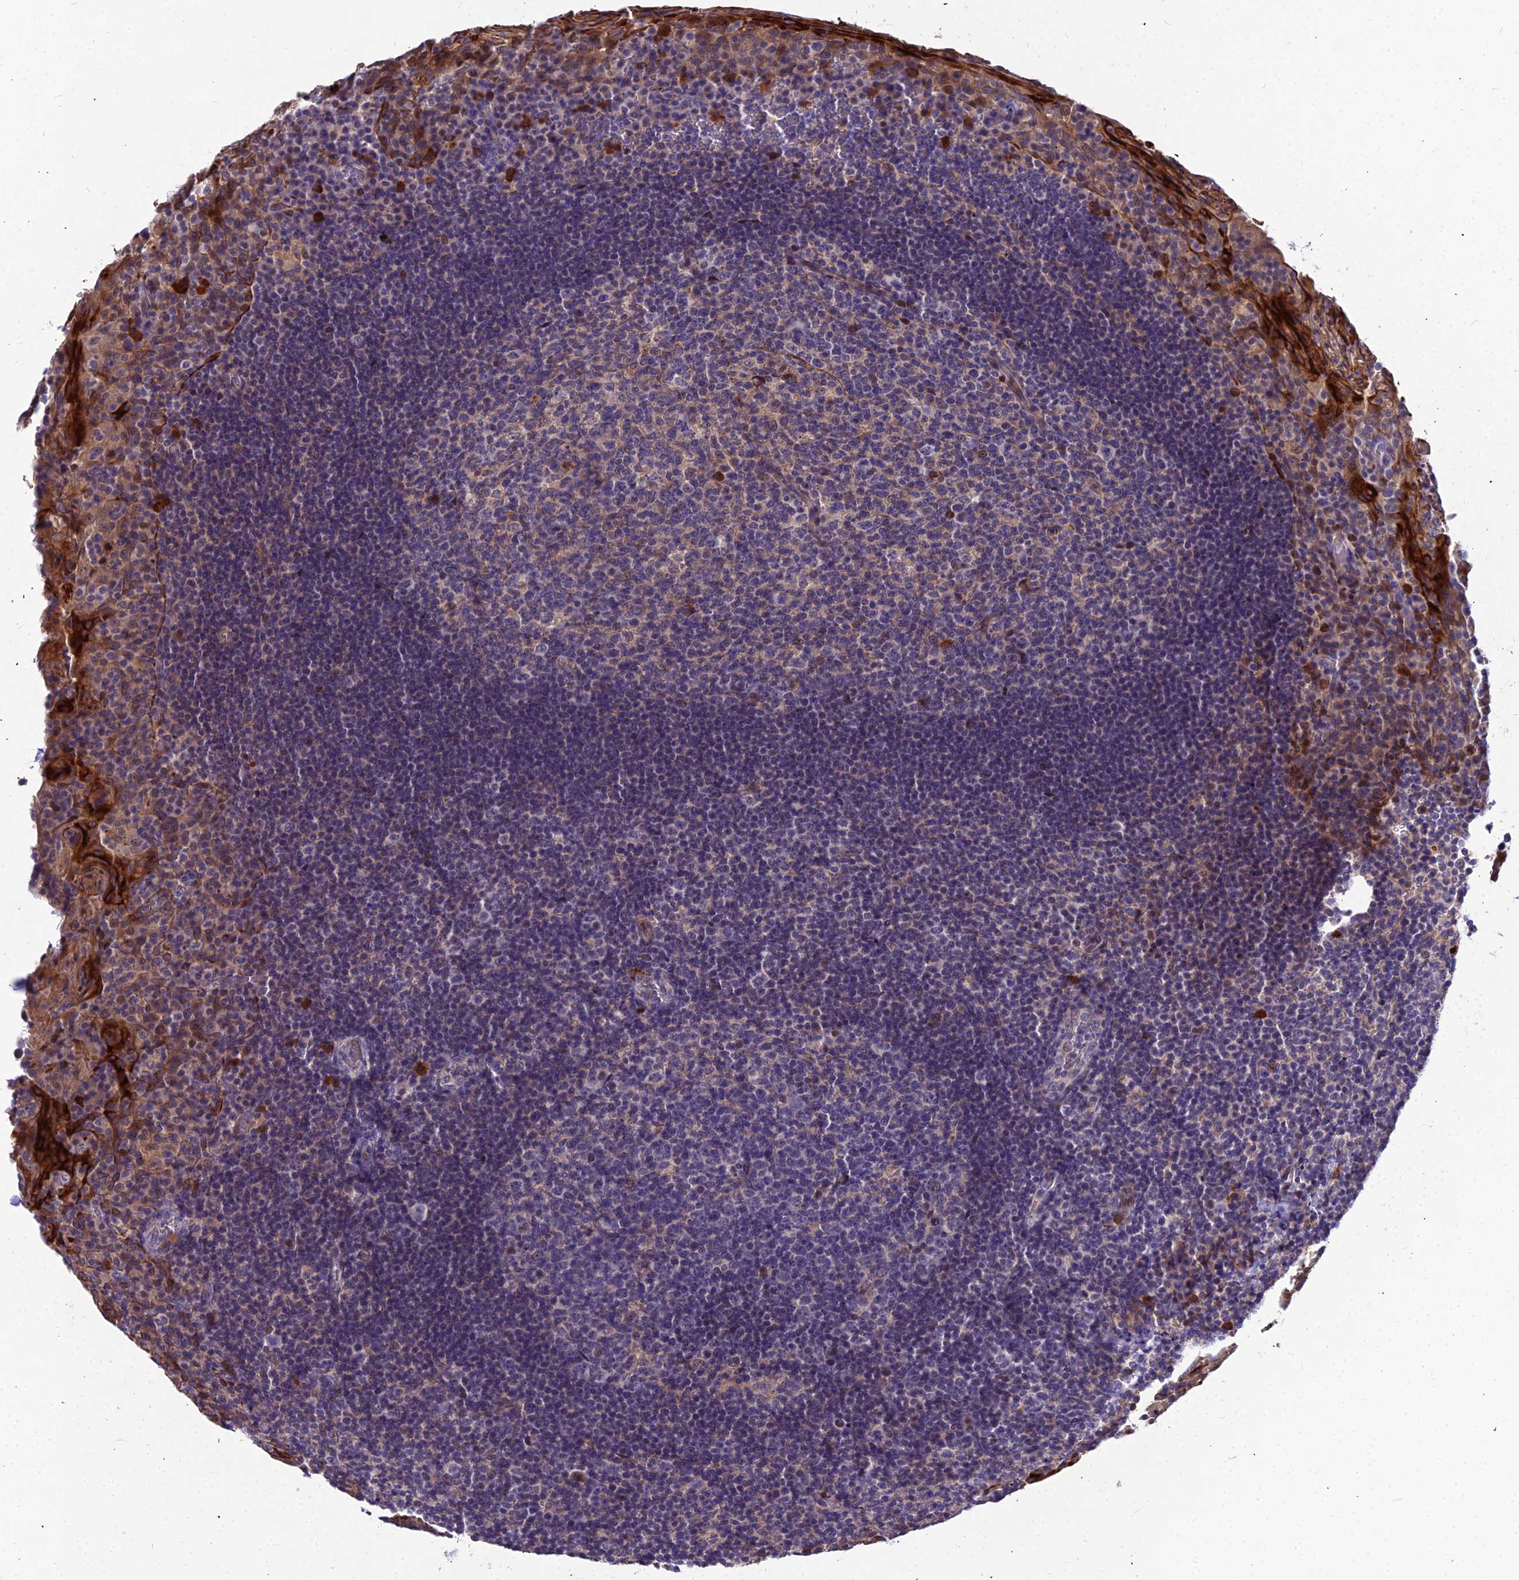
{"staining": {"intensity": "negative", "quantity": "none", "location": "none"}, "tissue": "tonsil", "cell_type": "Germinal center cells", "image_type": "normal", "snomed": [{"axis": "morphology", "description": "Normal tissue, NOS"}, {"axis": "topography", "description": "Tonsil"}], "caption": "This is a histopathology image of IHC staining of benign tonsil, which shows no expression in germinal center cells. (Brightfield microscopy of DAB IHC at high magnification).", "gene": "DMRTA1", "patient": {"sex": "male", "age": 17}}